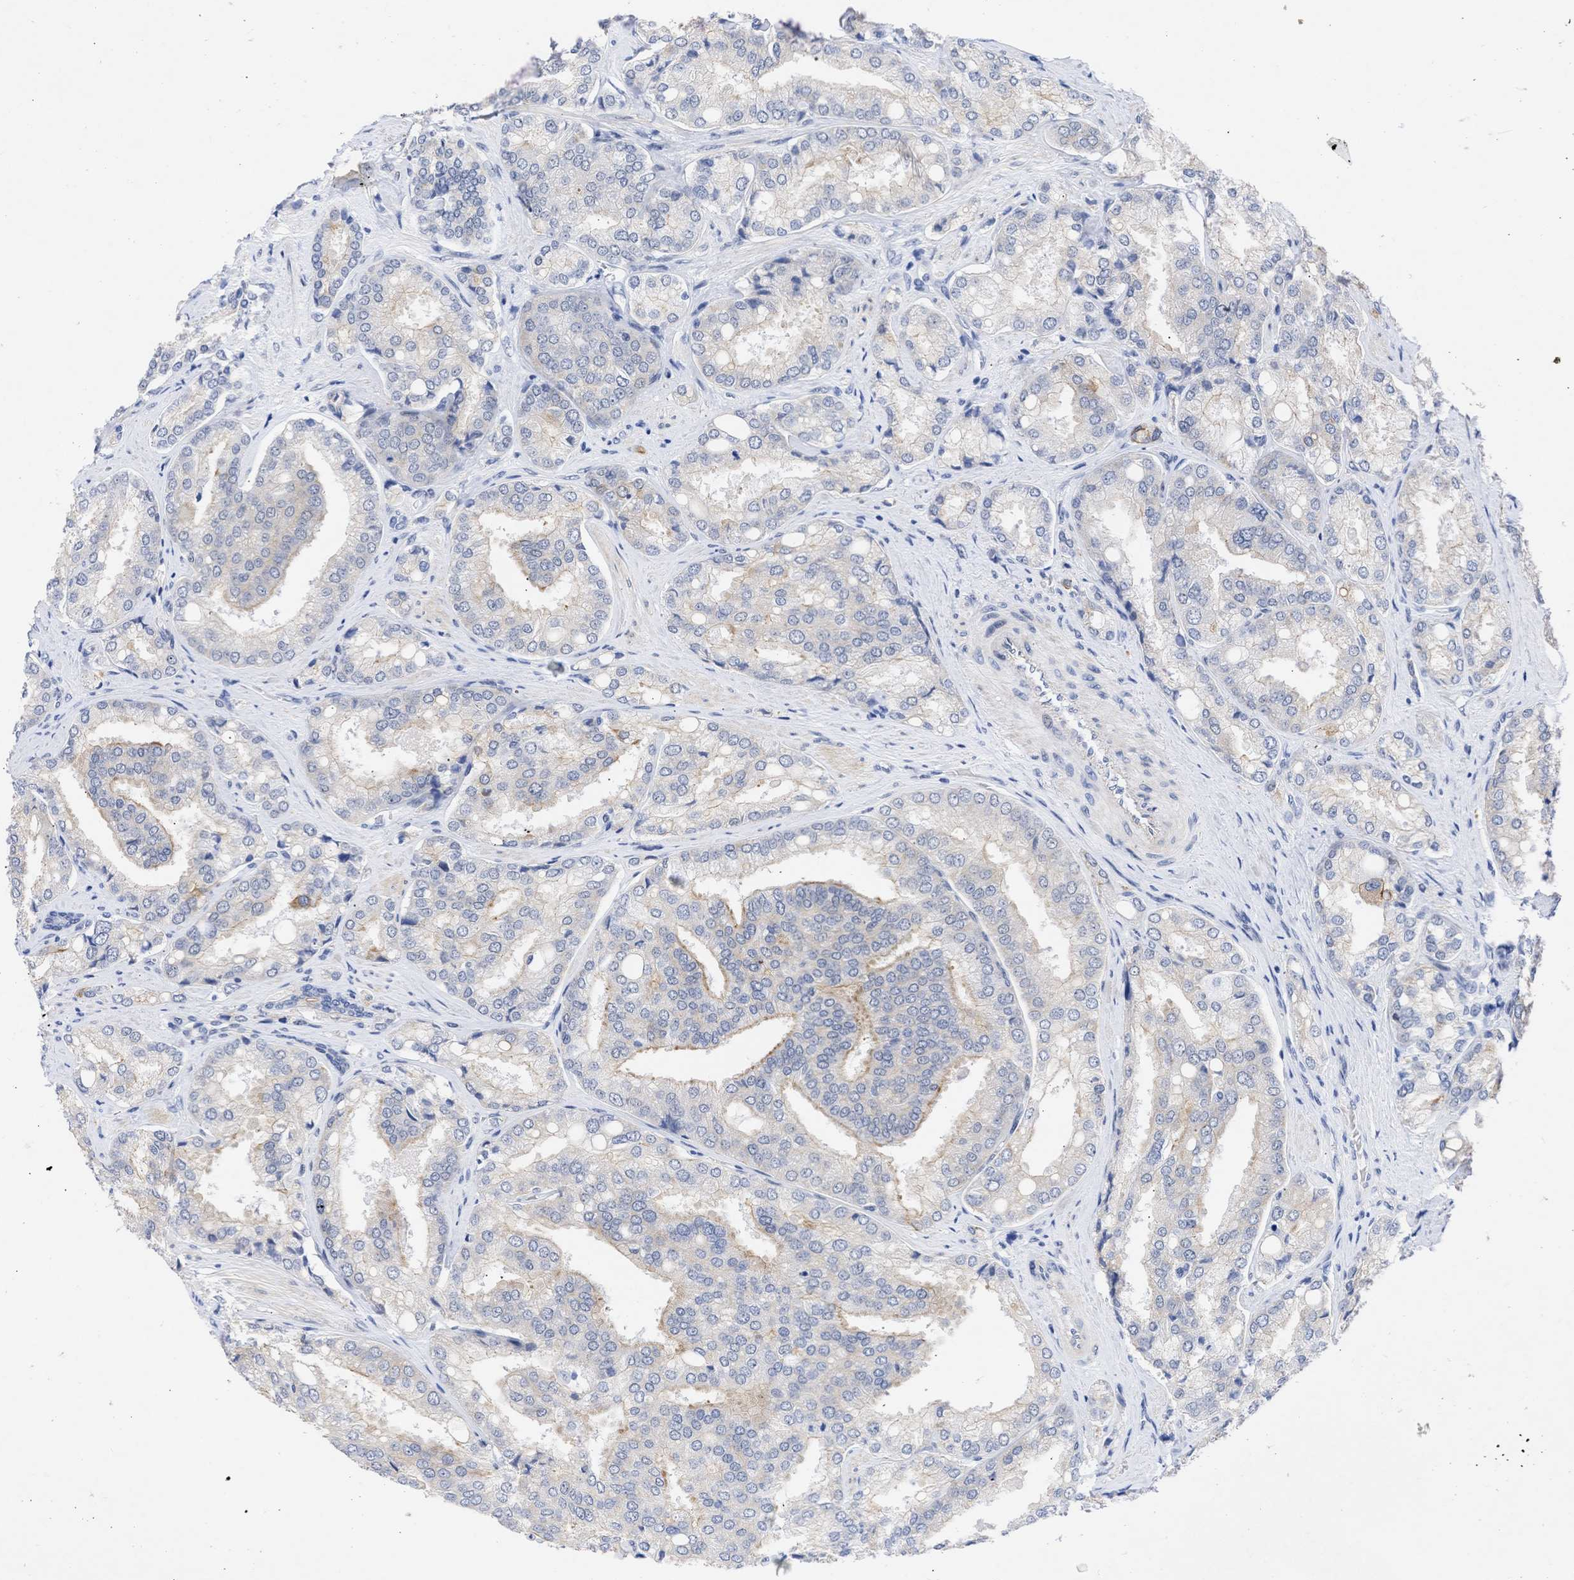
{"staining": {"intensity": "weak", "quantity": "25%-75%", "location": "cytoplasmic/membranous"}, "tissue": "prostate cancer", "cell_type": "Tumor cells", "image_type": "cancer", "snomed": [{"axis": "morphology", "description": "Adenocarcinoma, High grade"}, {"axis": "topography", "description": "Prostate"}], "caption": "Immunohistochemistry (IHC) image of human prostate high-grade adenocarcinoma stained for a protein (brown), which exhibits low levels of weak cytoplasmic/membranous expression in about 25%-75% of tumor cells.", "gene": "DDX41", "patient": {"sex": "male", "age": 50}}